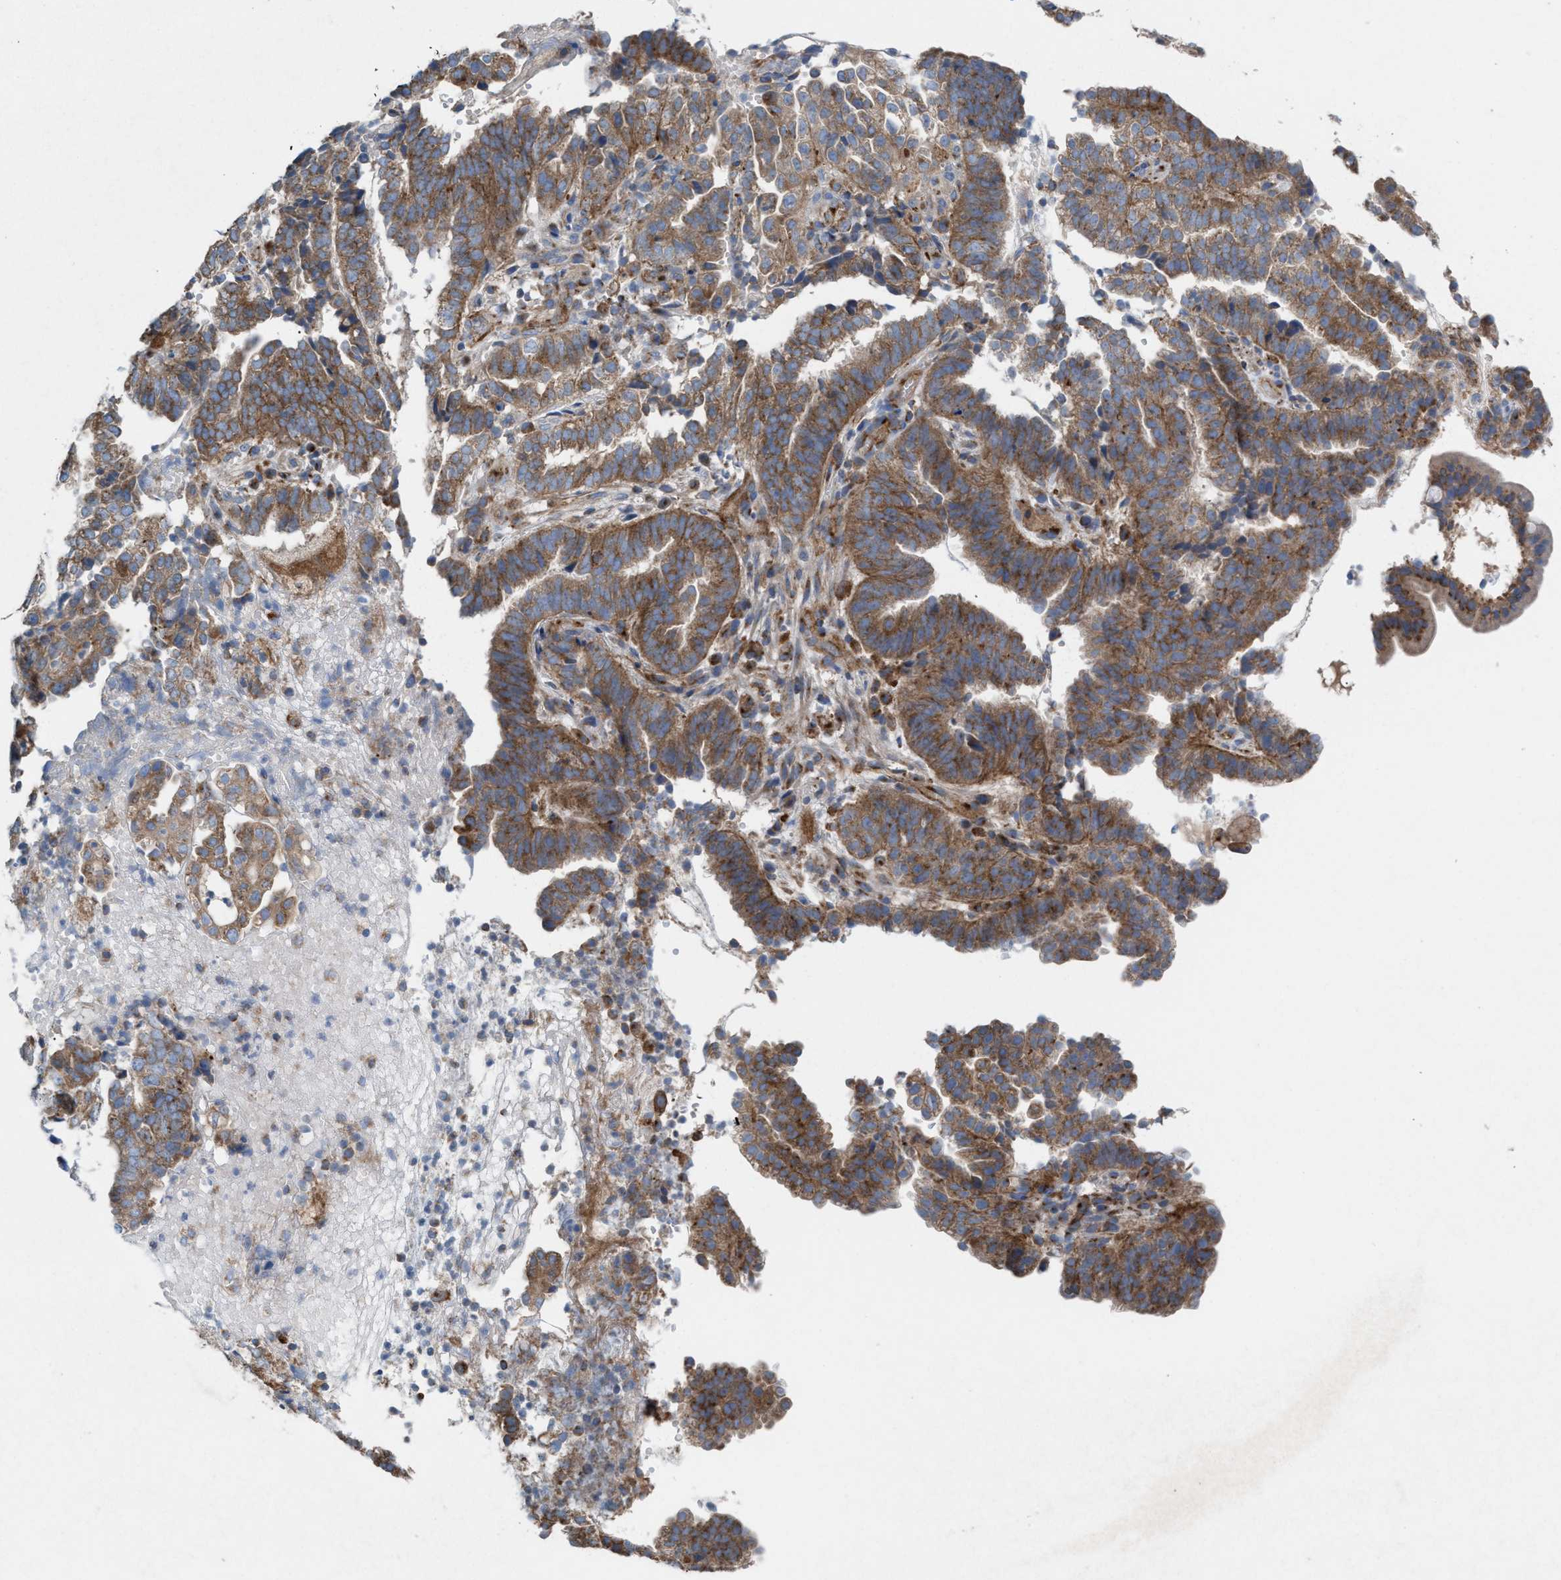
{"staining": {"intensity": "moderate", "quantity": ">75%", "location": "cytoplasmic/membranous"}, "tissue": "endometrial cancer", "cell_type": "Tumor cells", "image_type": "cancer", "snomed": [{"axis": "morphology", "description": "Adenocarcinoma, NOS"}, {"axis": "topography", "description": "Endometrium"}], "caption": "Protein analysis of endometrial cancer (adenocarcinoma) tissue demonstrates moderate cytoplasmic/membranous staining in approximately >75% of tumor cells.", "gene": "NYAP1", "patient": {"sex": "female", "age": 51}}